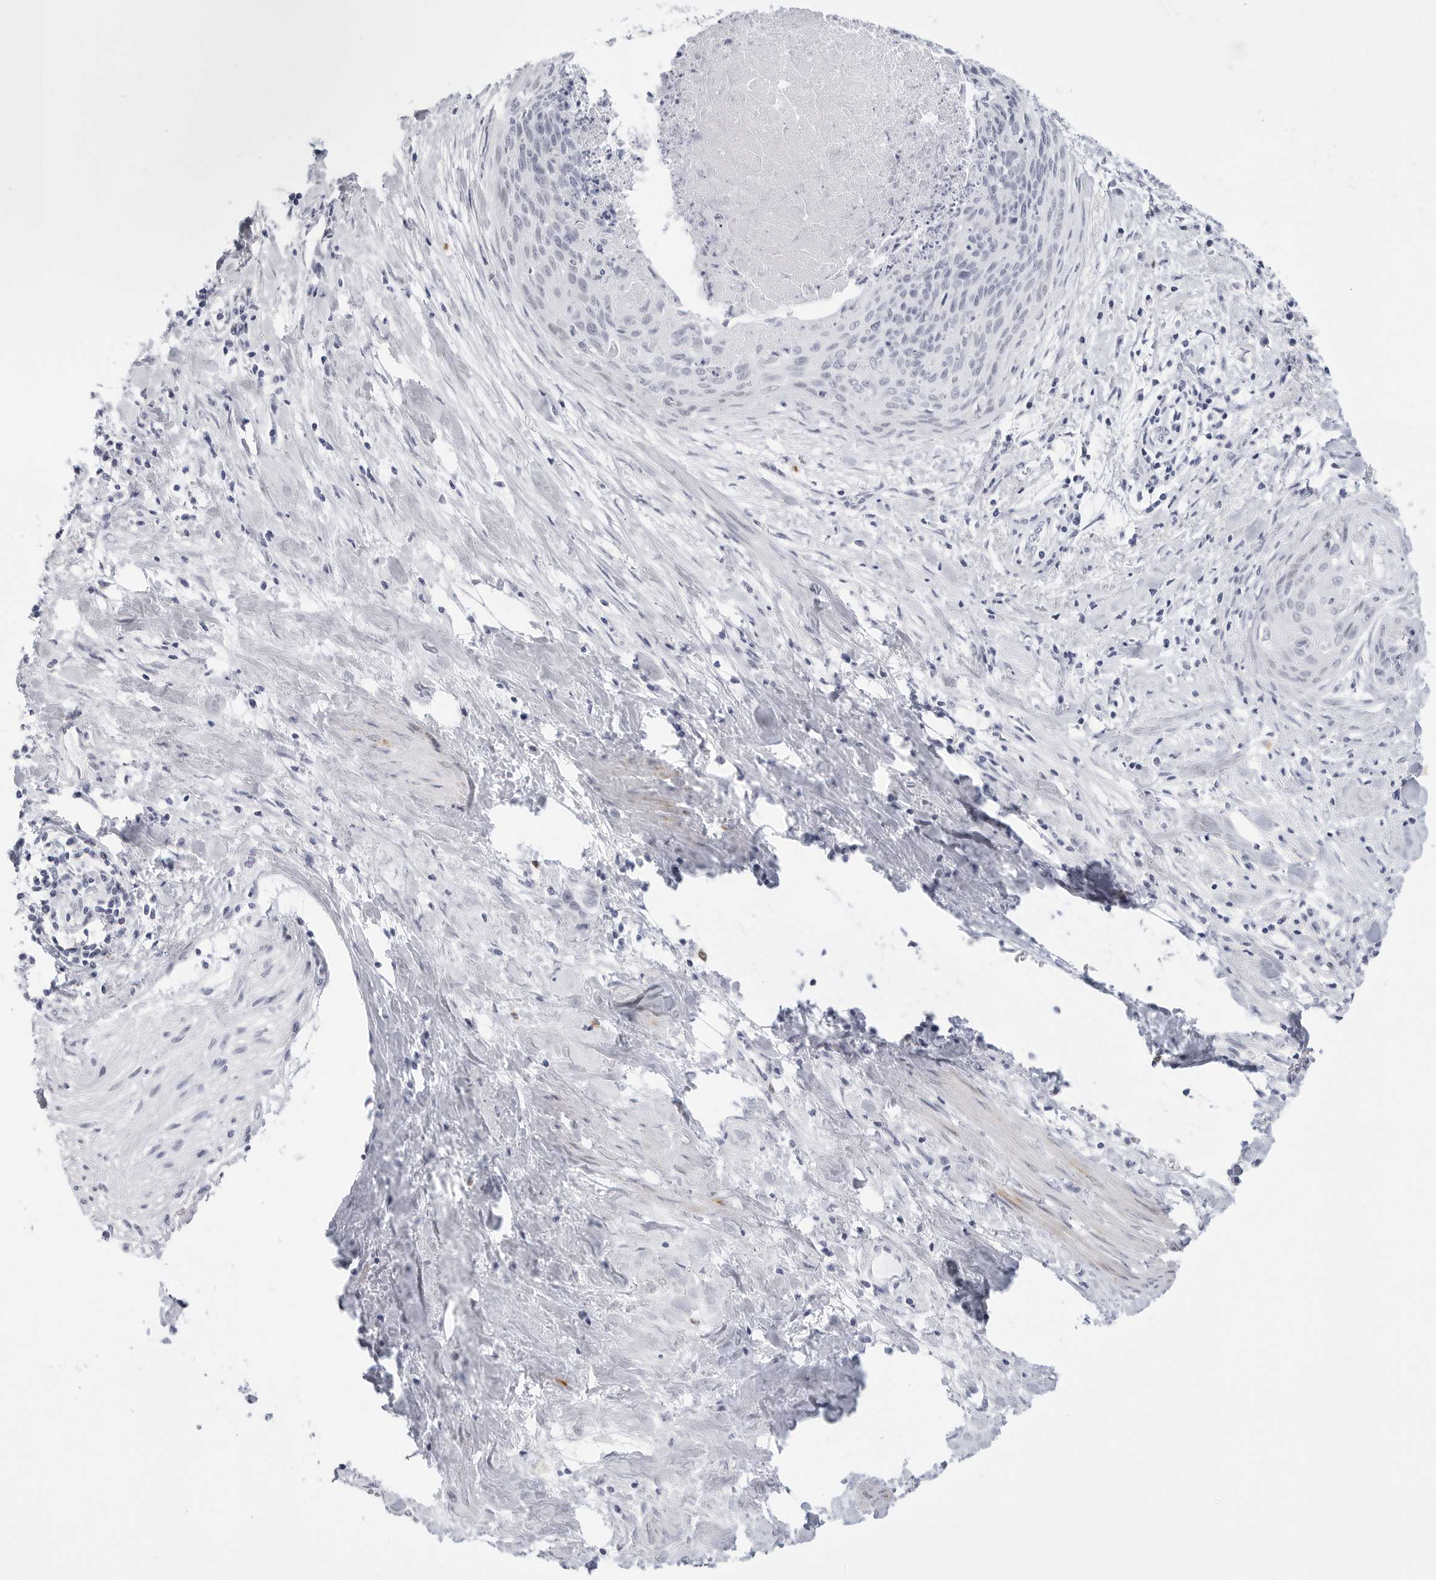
{"staining": {"intensity": "negative", "quantity": "none", "location": "none"}, "tissue": "cervical cancer", "cell_type": "Tumor cells", "image_type": "cancer", "snomed": [{"axis": "morphology", "description": "Squamous cell carcinoma, NOS"}, {"axis": "topography", "description": "Cervix"}], "caption": "An immunohistochemistry (IHC) micrograph of cervical cancer is shown. There is no staining in tumor cells of cervical cancer.", "gene": "HSPB7", "patient": {"sex": "female", "age": 55}}